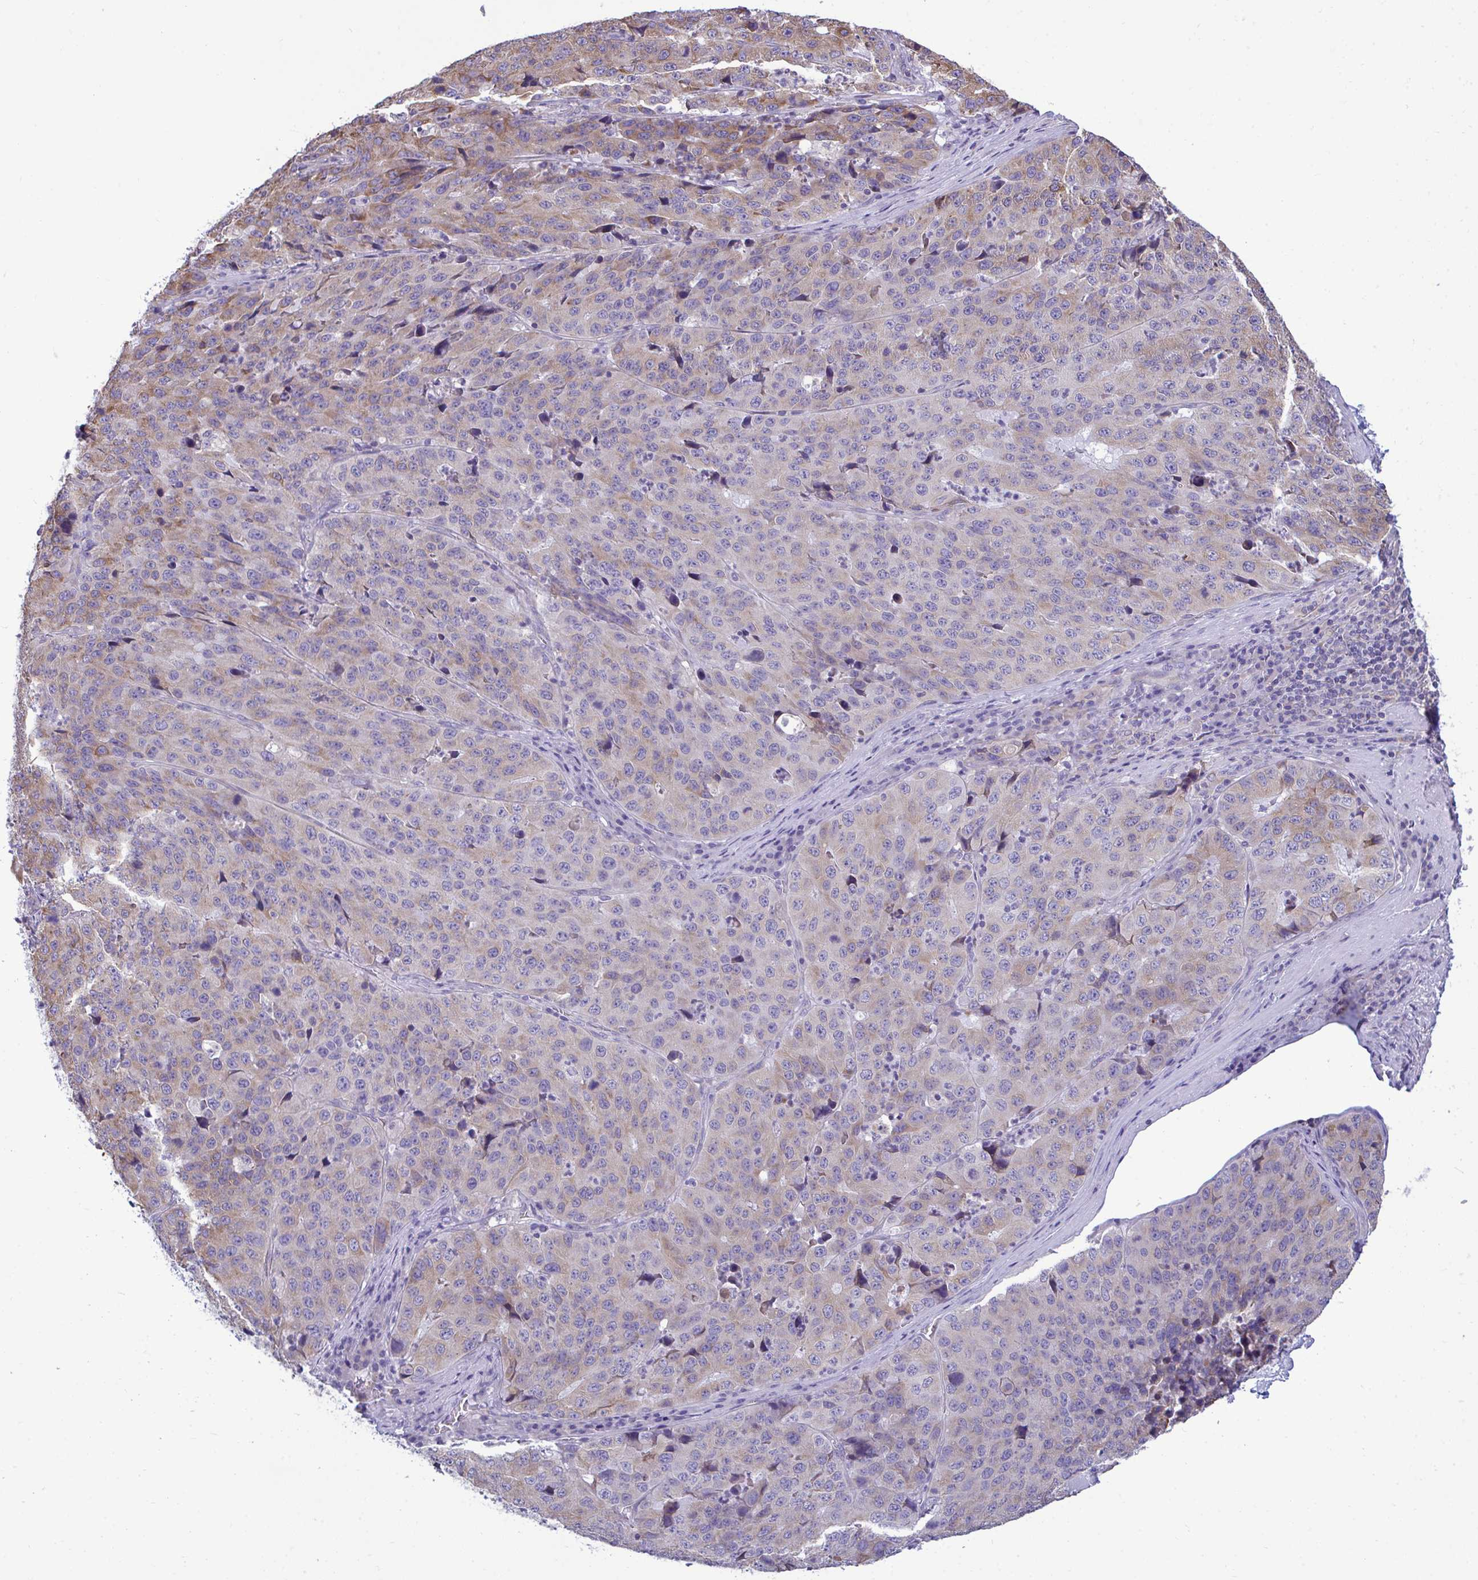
{"staining": {"intensity": "moderate", "quantity": "<25%", "location": "cytoplasmic/membranous"}, "tissue": "stomach cancer", "cell_type": "Tumor cells", "image_type": "cancer", "snomed": [{"axis": "morphology", "description": "Adenocarcinoma, NOS"}, {"axis": "topography", "description": "Stomach"}], "caption": "A brown stain highlights moderate cytoplasmic/membranous positivity of a protein in stomach cancer (adenocarcinoma) tumor cells. The staining was performed using DAB, with brown indicating positive protein expression. Nuclei are stained blue with hematoxylin.", "gene": "PIGK", "patient": {"sex": "male", "age": 71}}